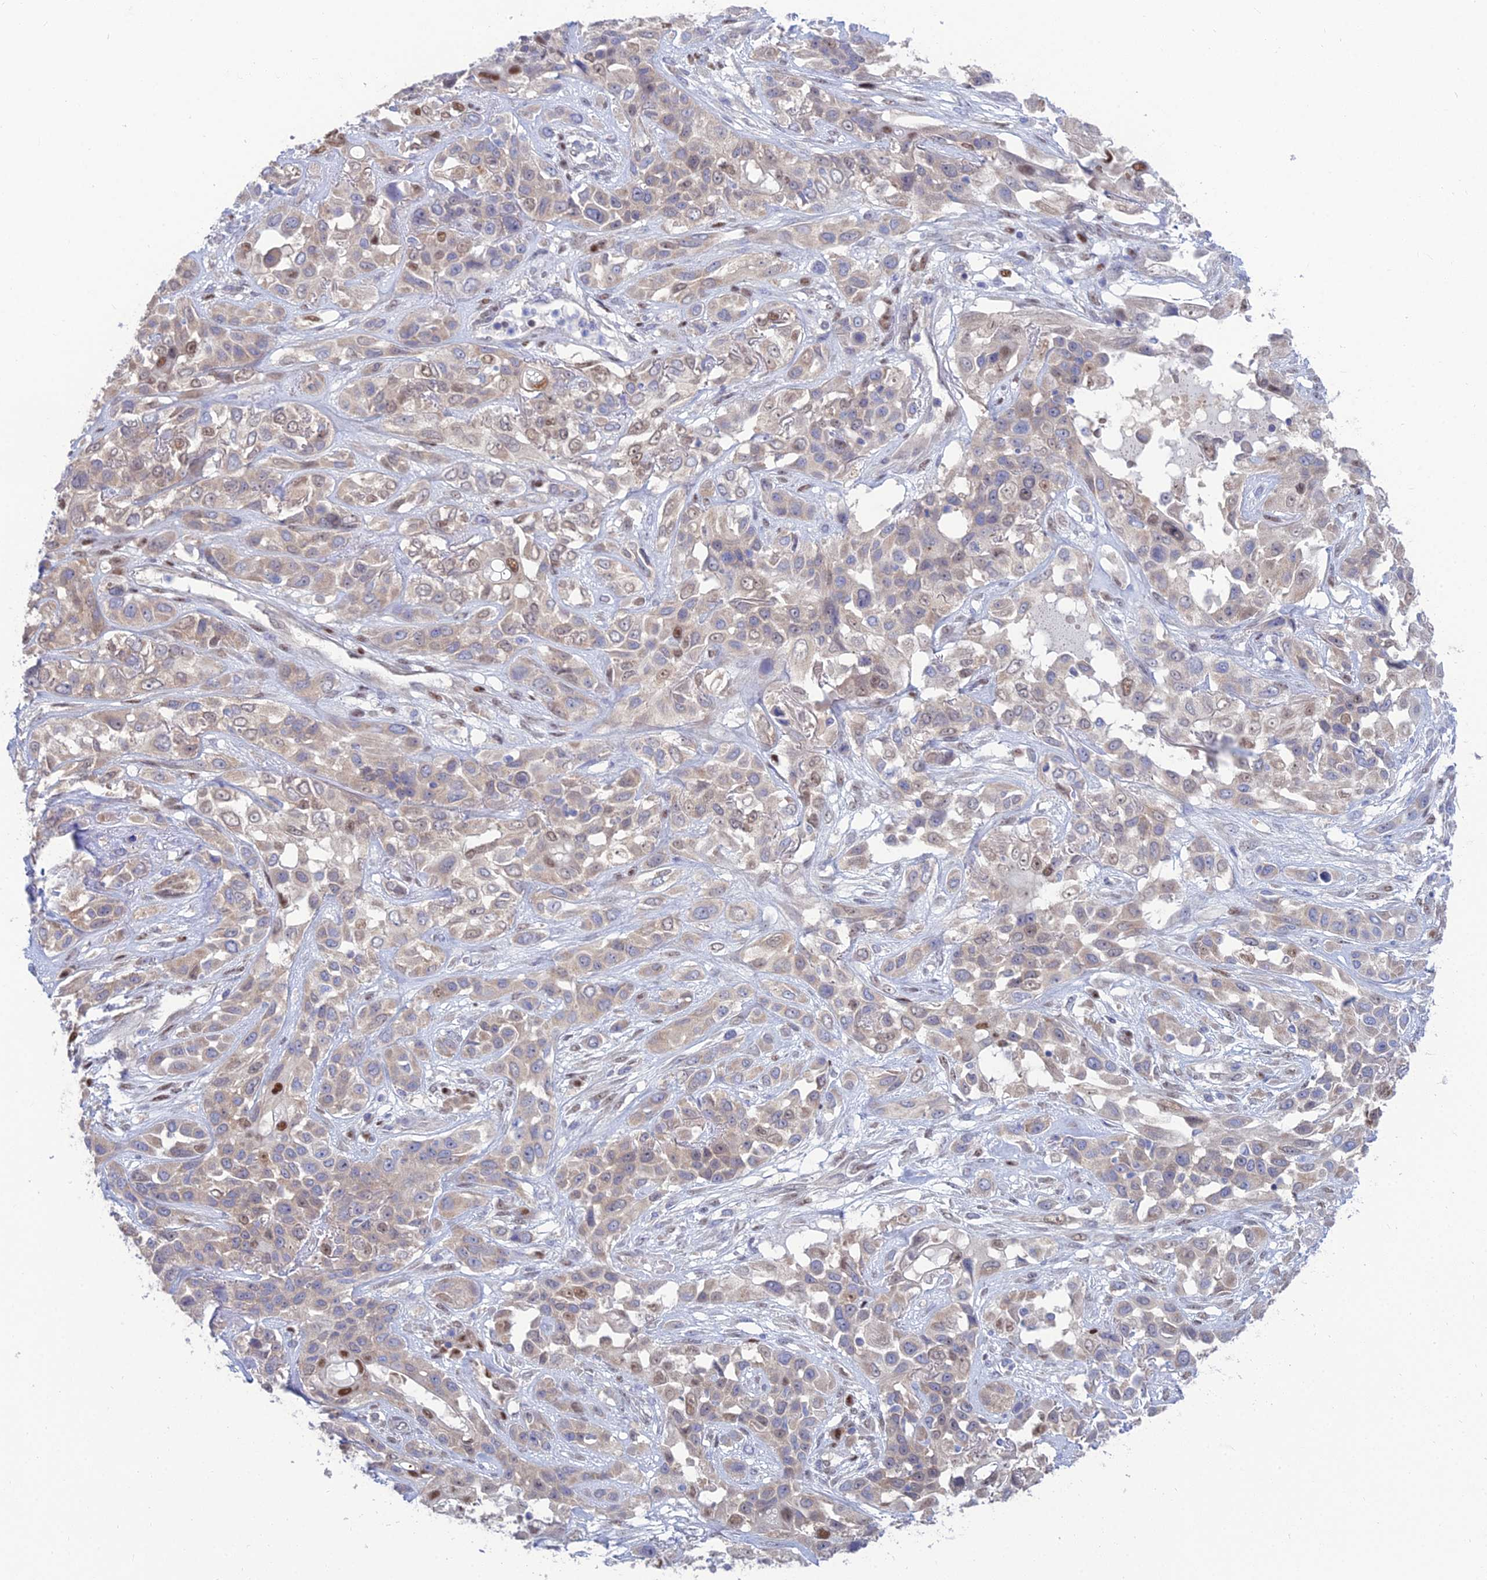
{"staining": {"intensity": "moderate", "quantity": "<25%", "location": "nuclear"}, "tissue": "lung cancer", "cell_type": "Tumor cells", "image_type": "cancer", "snomed": [{"axis": "morphology", "description": "Squamous cell carcinoma, NOS"}, {"axis": "topography", "description": "Lung"}], "caption": "The immunohistochemical stain shows moderate nuclear staining in tumor cells of squamous cell carcinoma (lung) tissue.", "gene": "DNPEP", "patient": {"sex": "female", "age": 70}}